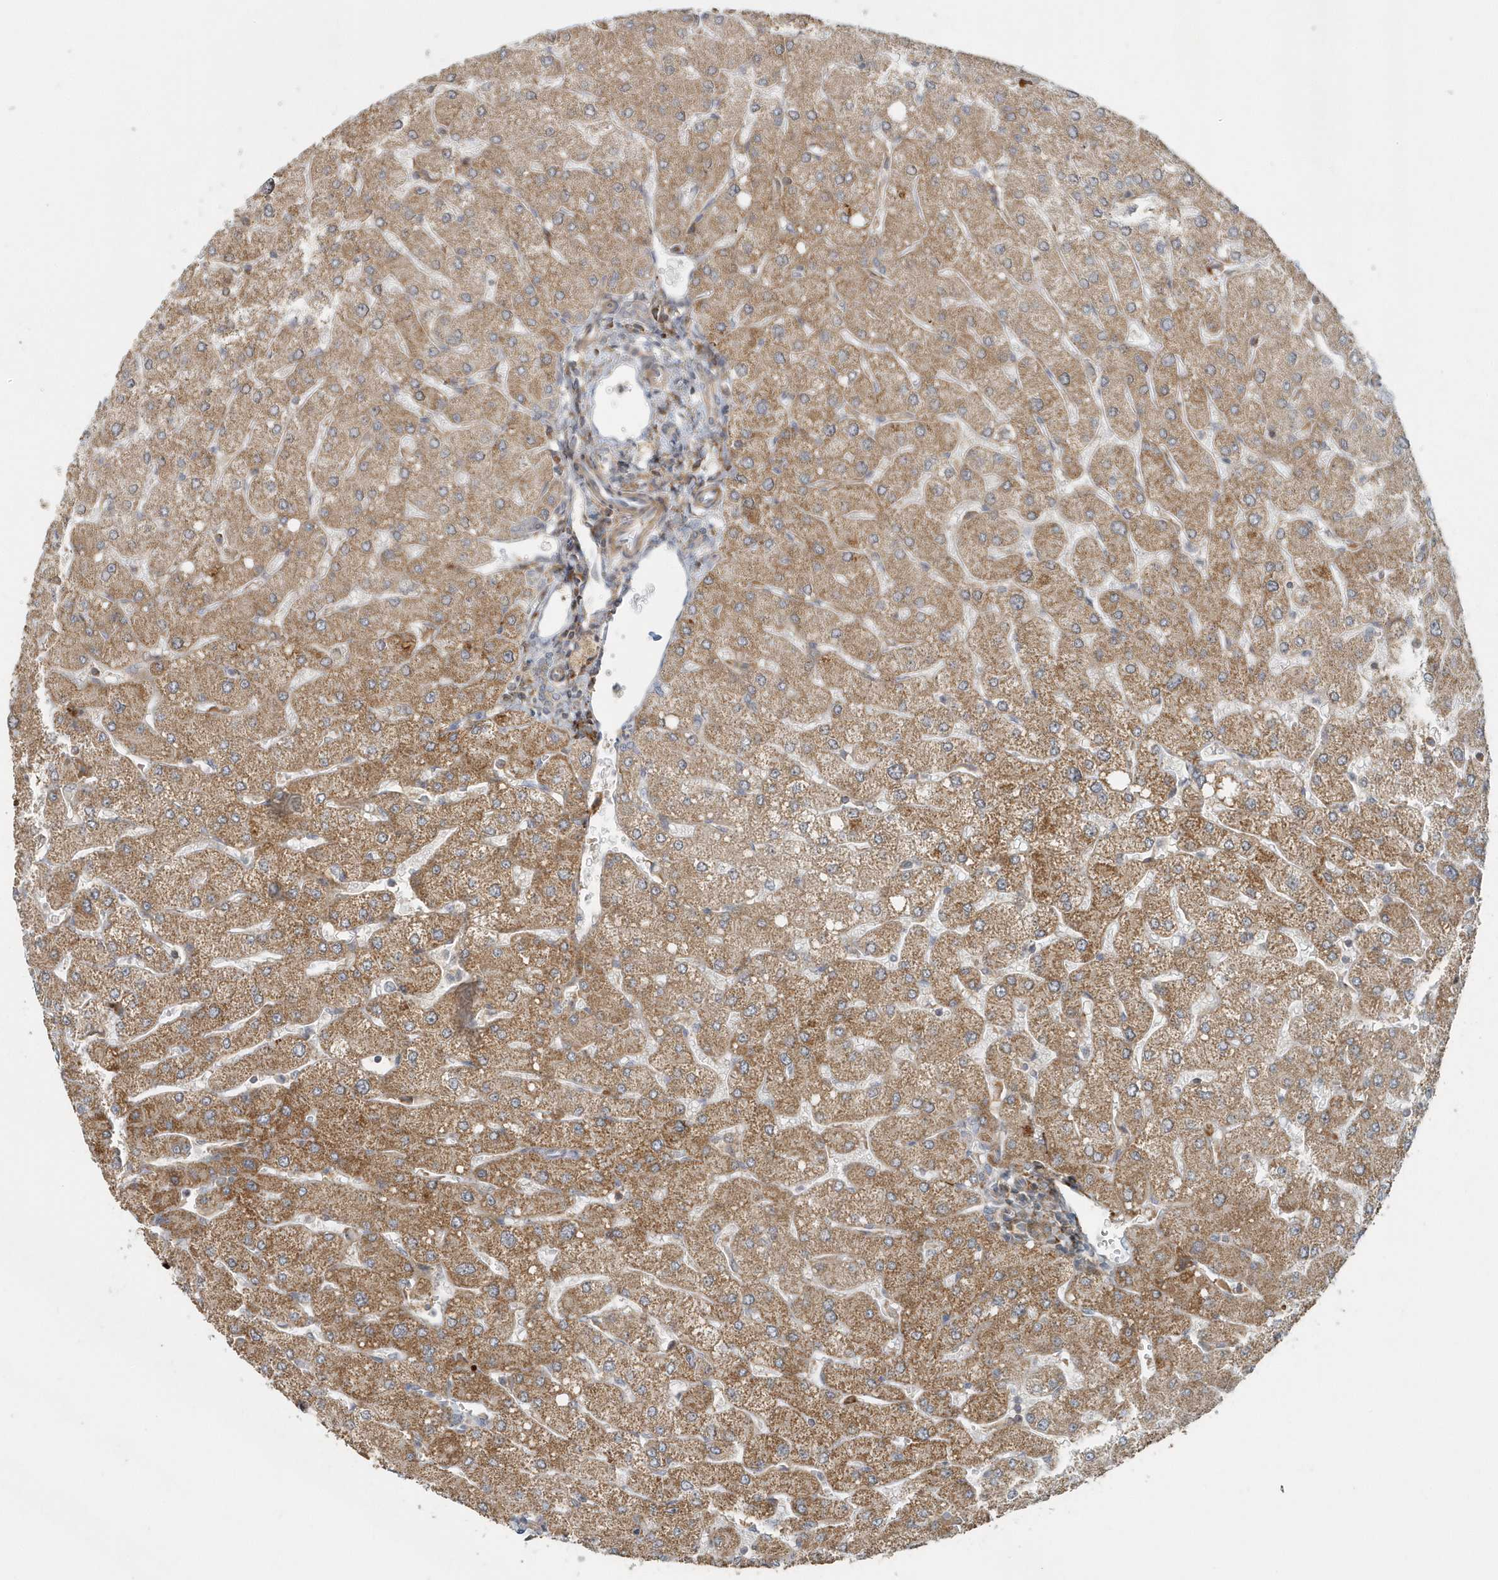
{"staining": {"intensity": "moderate", "quantity": ">75%", "location": "cytoplasmic/membranous"}, "tissue": "liver", "cell_type": "Cholangiocytes", "image_type": "normal", "snomed": [{"axis": "morphology", "description": "Normal tissue, NOS"}, {"axis": "topography", "description": "Liver"}], "caption": "Immunohistochemistry (IHC) image of unremarkable liver: liver stained using immunohistochemistry displays medium levels of moderate protein expression localized specifically in the cytoplasmic/membranous of cholangiocytes, appearing as a cytoplasmic/membranous brown color.", "gene": "MMUT", "patient": {"sex": "male", "age": 55}}